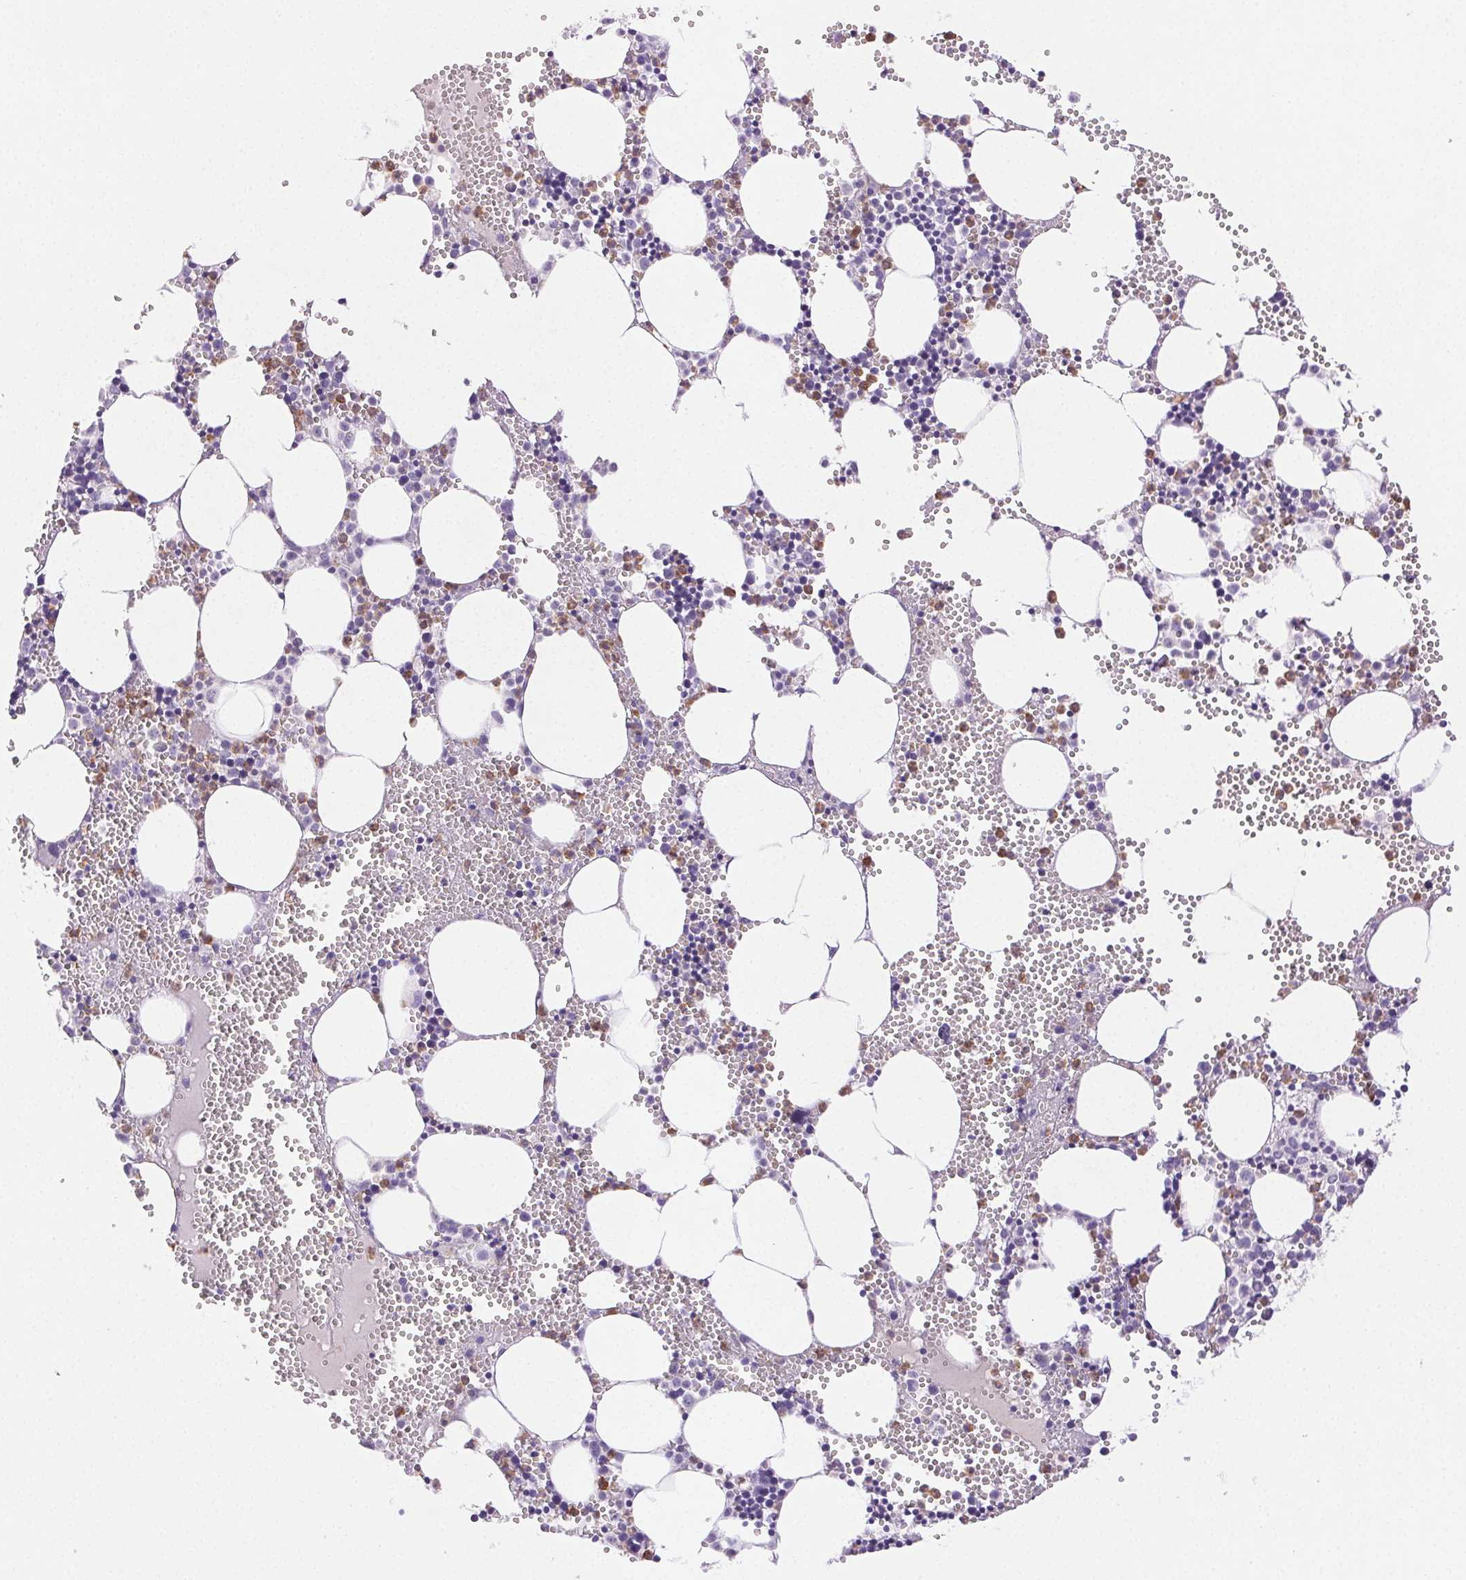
{"staining": {"intensity": "moderate", "quantity": "<25%", "location": "cytoplasmic/membranous"}, "tissue": "bone marrow", "cell_type": "Hematopoietic cells", "image_type": "normal", "snomed": [{"axis": "morphology", "description": "Normal tissue, NOS"}, {"axis": "topography", "description": "Bone marrow"}], "caption": "Brown immunohistochemical staining in benign bone marrow displays moderate cytoplasmic/membranous staining in approximately <25% of hematopoietic cells.", "gene": "EMX2", "patient": {"sex": "male", "age": 89}}